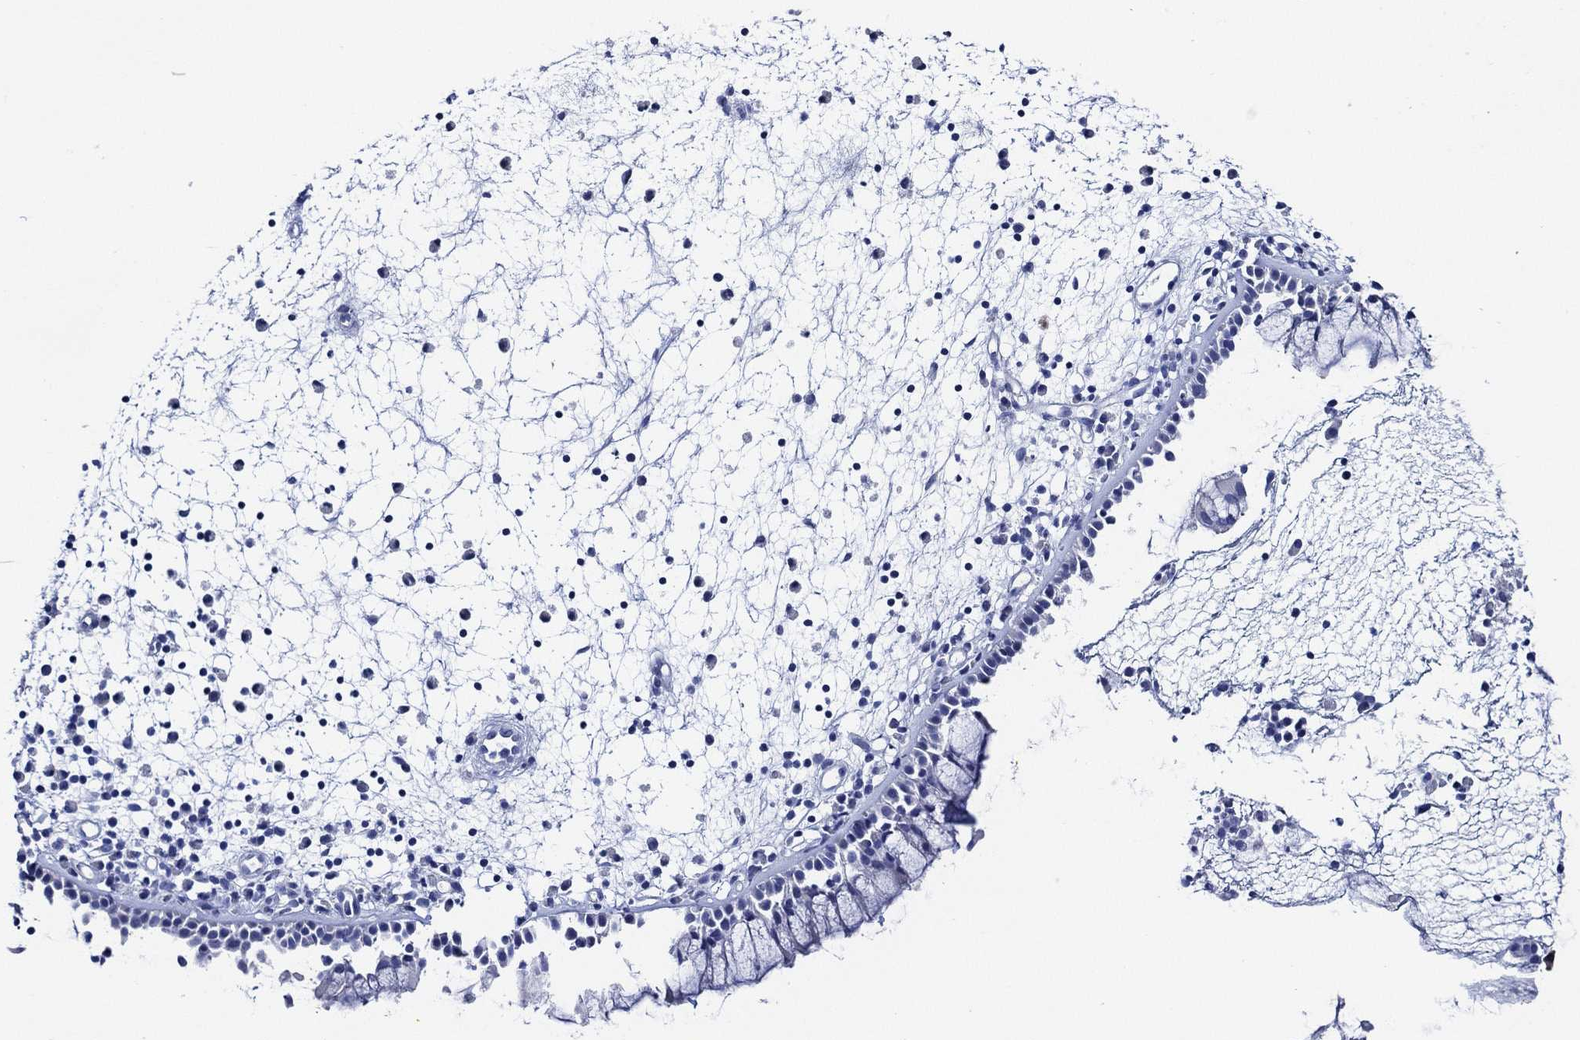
{"staining": {"intensity": "negative", "quantity": "none", "location": "none"}, "tissue": "nasopharynx", "cell_type": "Respiratory epithelial cells", "image_type": "normal", "snomed": [{"axis": "morphology", "description": "Normal tissue, NOS"}, {"axis": "morphology", "description": "Polyp, NOS"}, {"axis": "topography", "description": "Nasopharynx"}], "caption": "DAB immunohistochemical staining of unremarkable nasopharynx demonstrates no significant expression in respiratory epithelial cells. (Stains: DAB (3,3'-diaminobenzidine) IHC with hematoxylin counter stain, Microscopy: brightfield microscopy at high magnification).", "gene": "WDR62", "patient": {"sex": "female", "age": 56}}